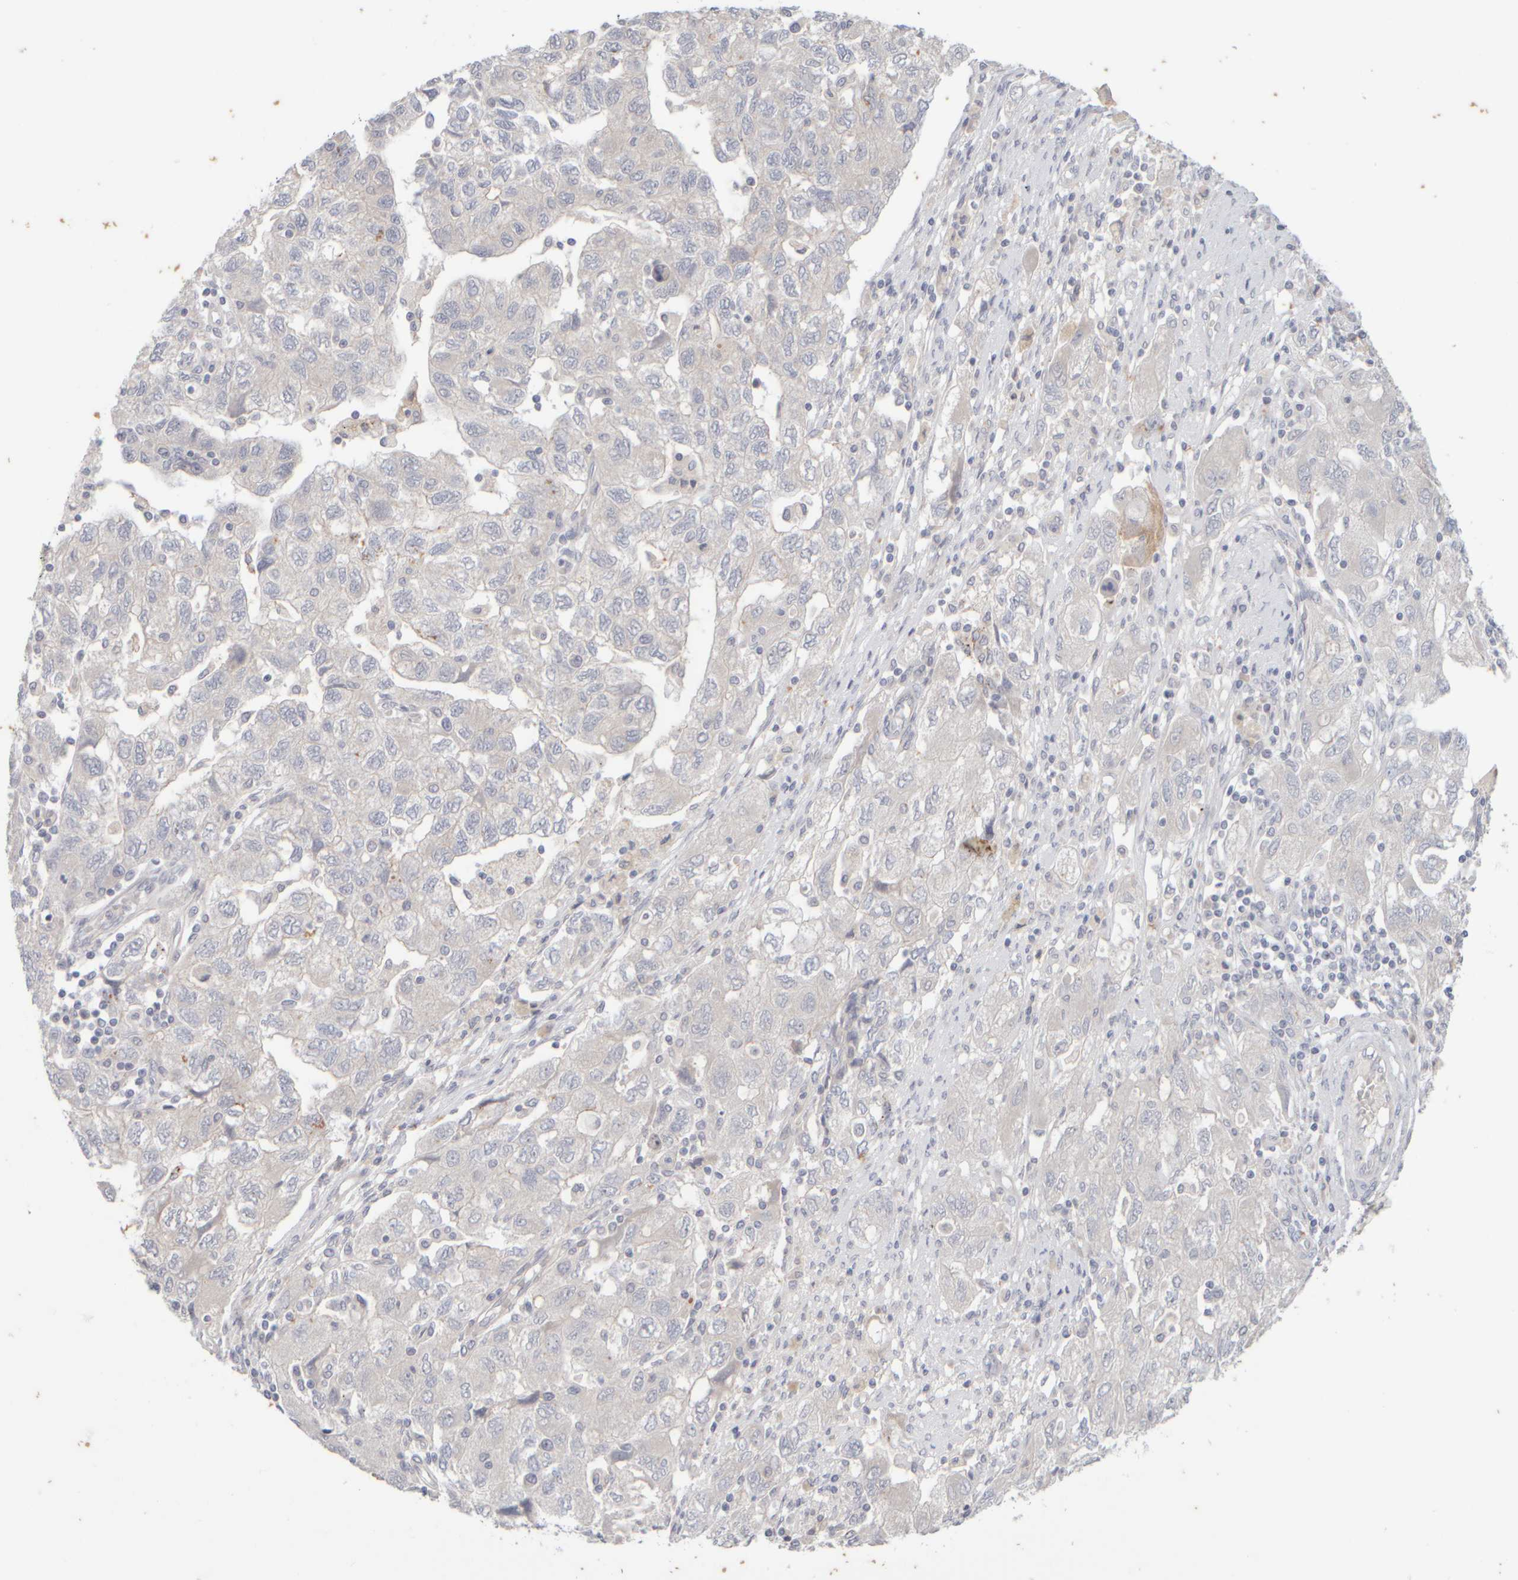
{"staining": {"intensity": "weak", "quantity": "<25%", "location": "cytoplasmic/membranous"}, "tissue": "ovarian cancer", "cell_type": "Tumor cells", "image_type": "cancer", "snomed": [{"axis": "morphology", "description": "Carcinoma, NOS"}, {"axis": "morphology", "description": "Cystadenocarcinoma, serous, NOS"}, {"axis": "topography", "description": "Ovary"}], "caption": "There is no significant positivity in tumor cells of ovarian serous cystadenocarcinoma.", "gene": "GOPC", "patient": {"sex": "female", "age": 69}}